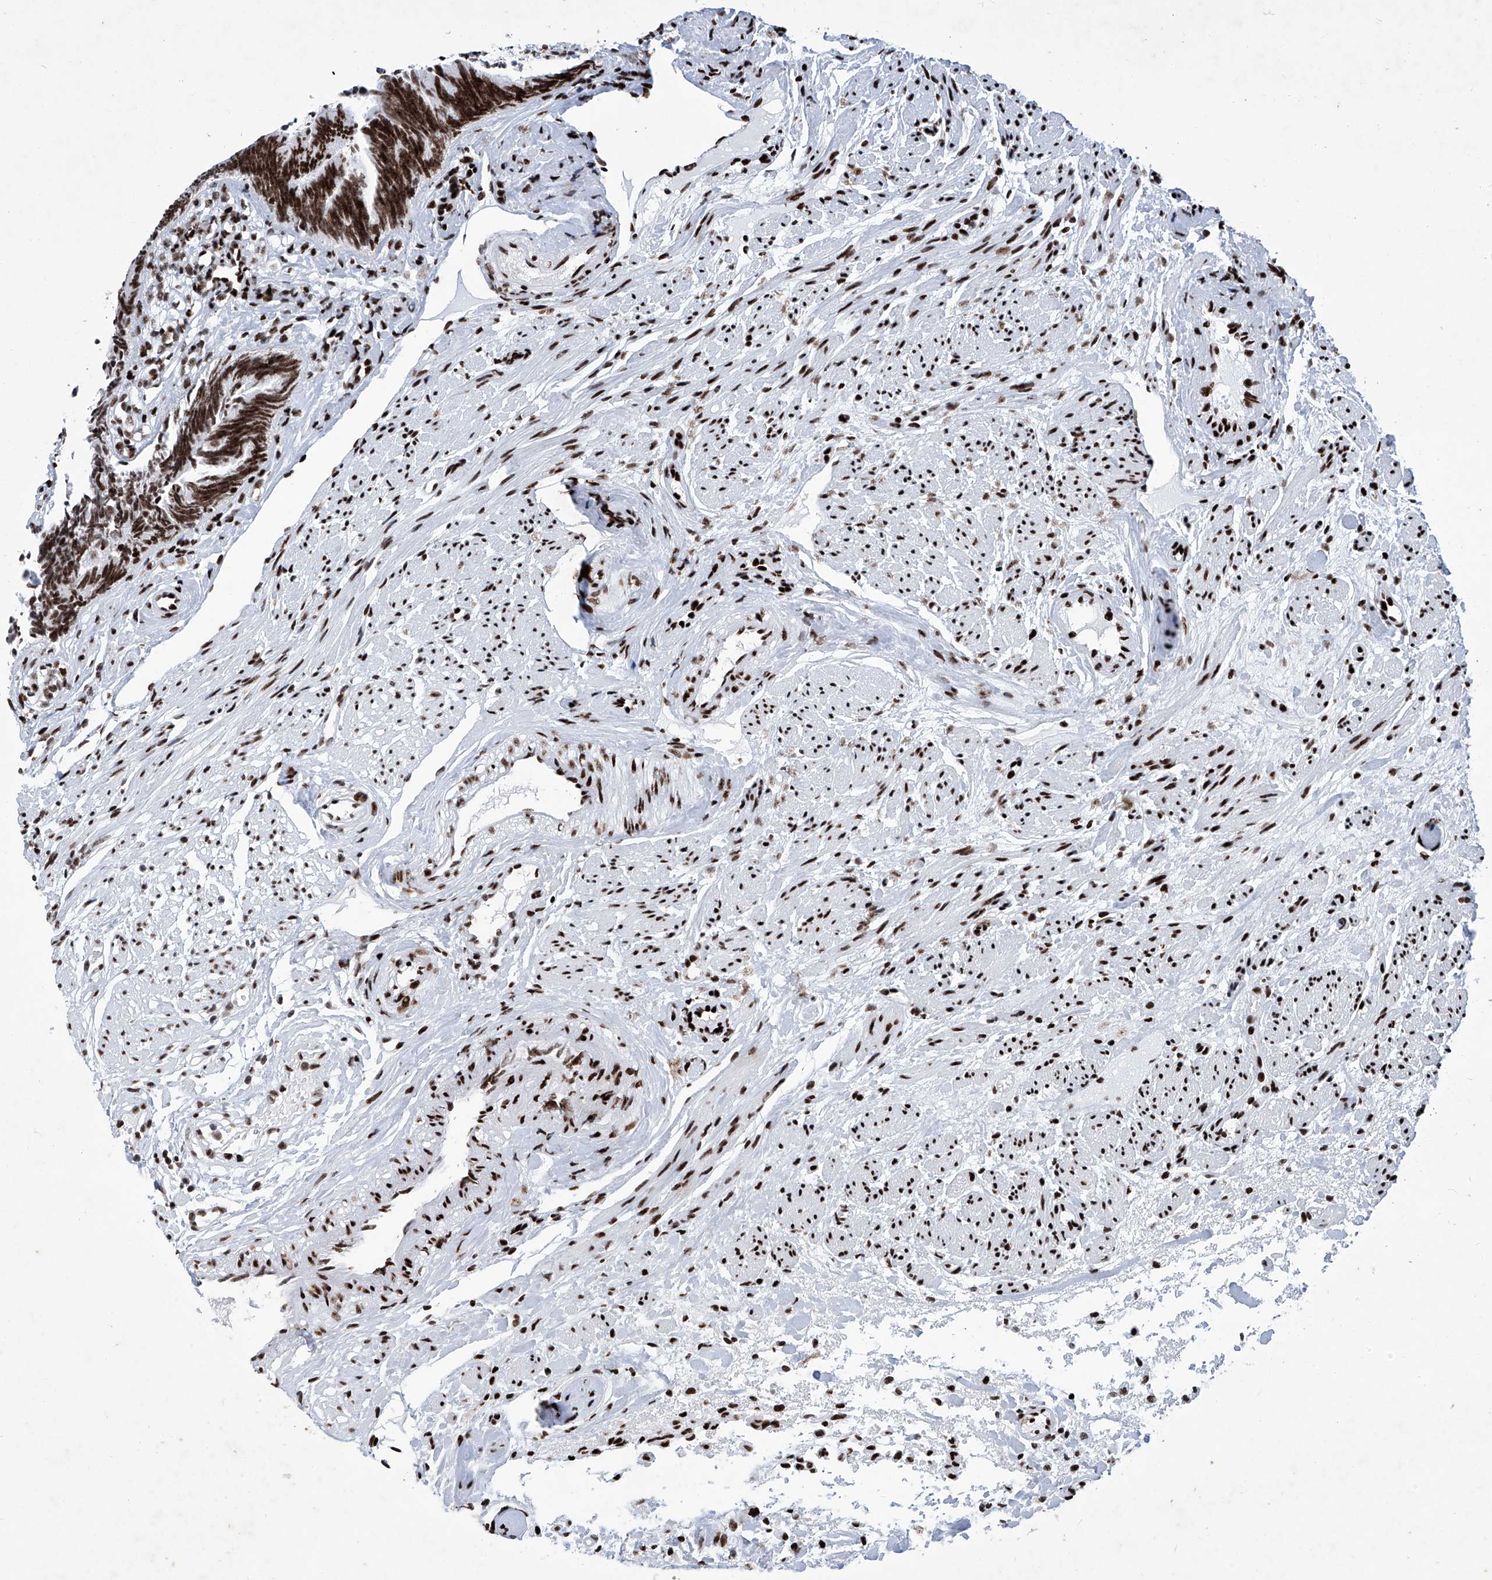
{"staining": {"intensity": "strong", "quantity": ">75%", "location": "nuclear"}, "tissue": "fallopian tube", "cell_type": "Glandular cells", "image_type": "normal", "snomed": [{"axis": "morphology", "description": "Normal tissue, NOS"}, {"axis": "topography", "description": "Fallopian tube"}], "caption": "About >75% of glandular cells in normal fallopian tube demonstrate strong nuclear protein staining as visualized by brown immunohistochemical staining.", "gene": "HEY2", "patient": {"sex": "female", "age": 39}}